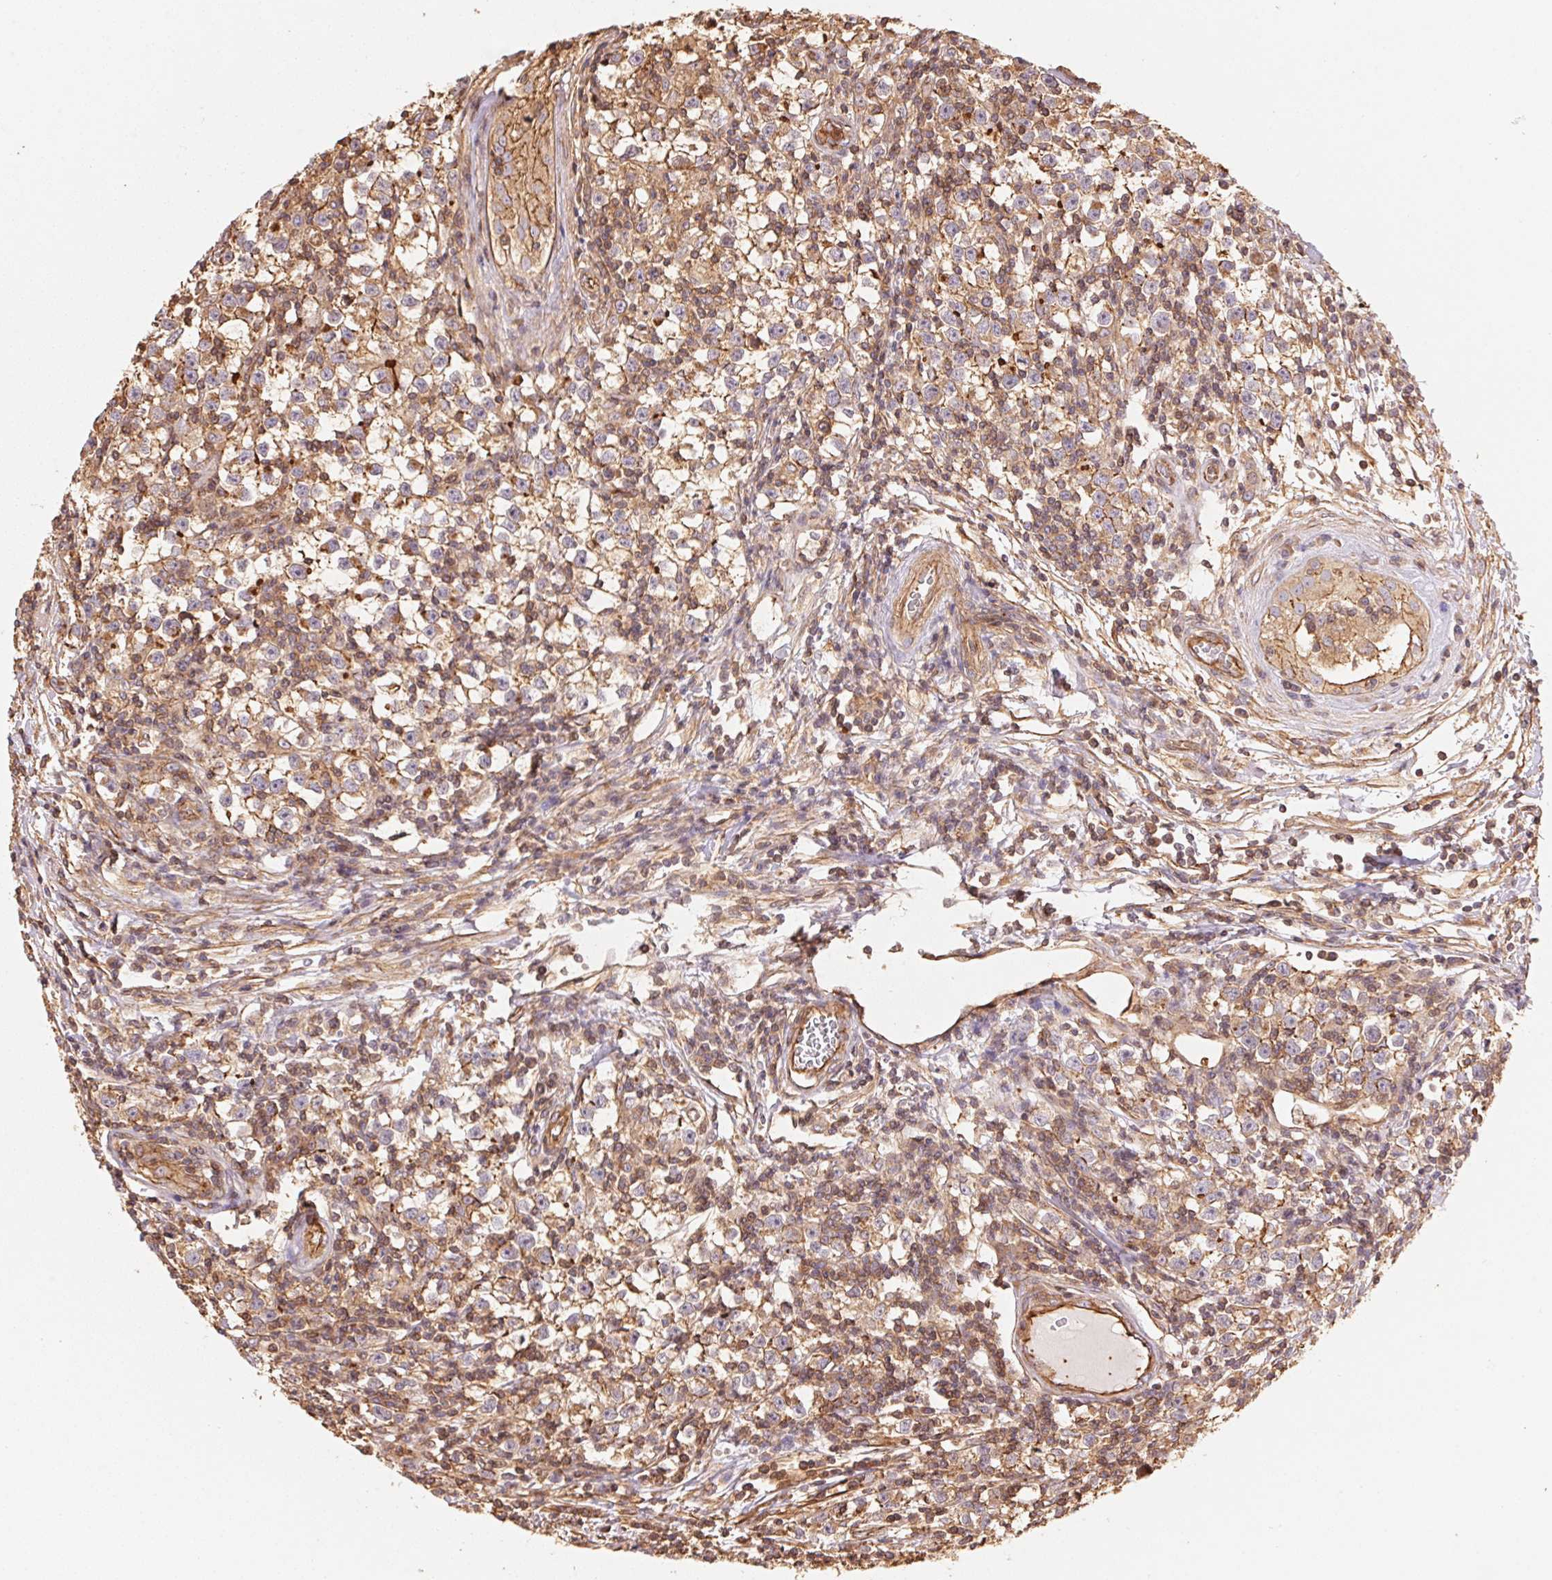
{"staining": {"intensity": "moderate", "quantity": ">75%", "location": "cytoplasmic/membranous"}, "tissue": "testis cancer", "cell_type": "Tumor cells", "image_type": "cancer", "snomed": [{"axis": "morphology", "description": "Seminoma, NOS"}, {"axis": "topography", "description": "Testis"}], "caption": "Immunohistochemistry (IHC) photomicrograph of neoplastic tissue: human testis cancer stained using immunohistochemistry demonstrates medium levels of moderate protein expression localized specifically in the cytoplasmic/membranous of tumor cells, appearing as a cytoplasmic/membranous brown color.", "gene": "FRAS1", "patient": {"sex": "male", "age": 31}}